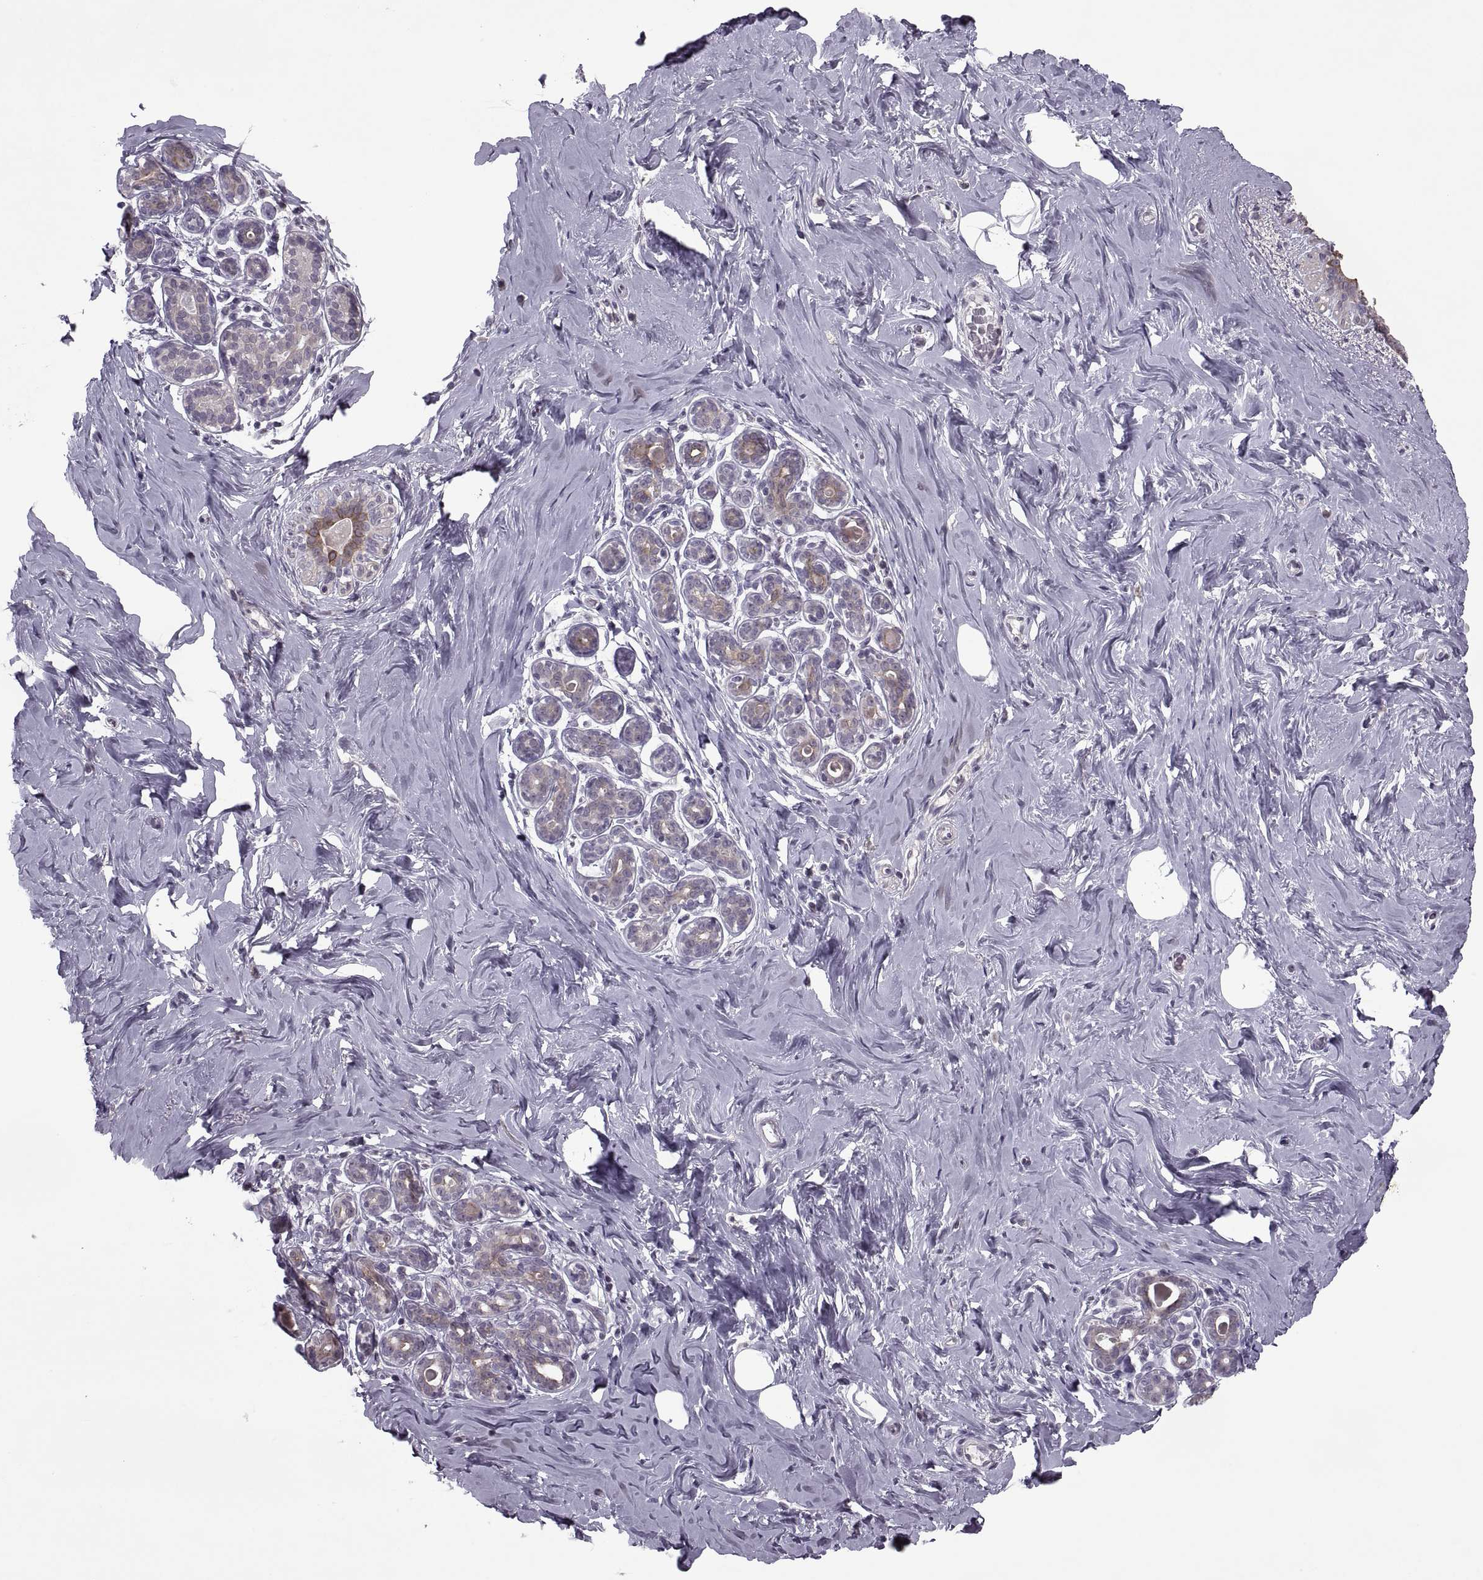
{"staining": {"intensity": "negative", "quantity": "none", "location": "none"}, "tissue": "breast", "cell_type": "Adipocytes", "image_type": "normal", "snomed": [{"axis": "morphology", "description": "Normal tissue, NOS"}, {"axis": "topography", "description": "Skin"}, {"axis": "topography", "description": "Breast"}], "caption": "Immunohistochemical staining of unremarkable human breast reveals no significant staining in adipocytes.", "gene": "MGAT4D", "patient": {"sex": "female", "age": 43}}